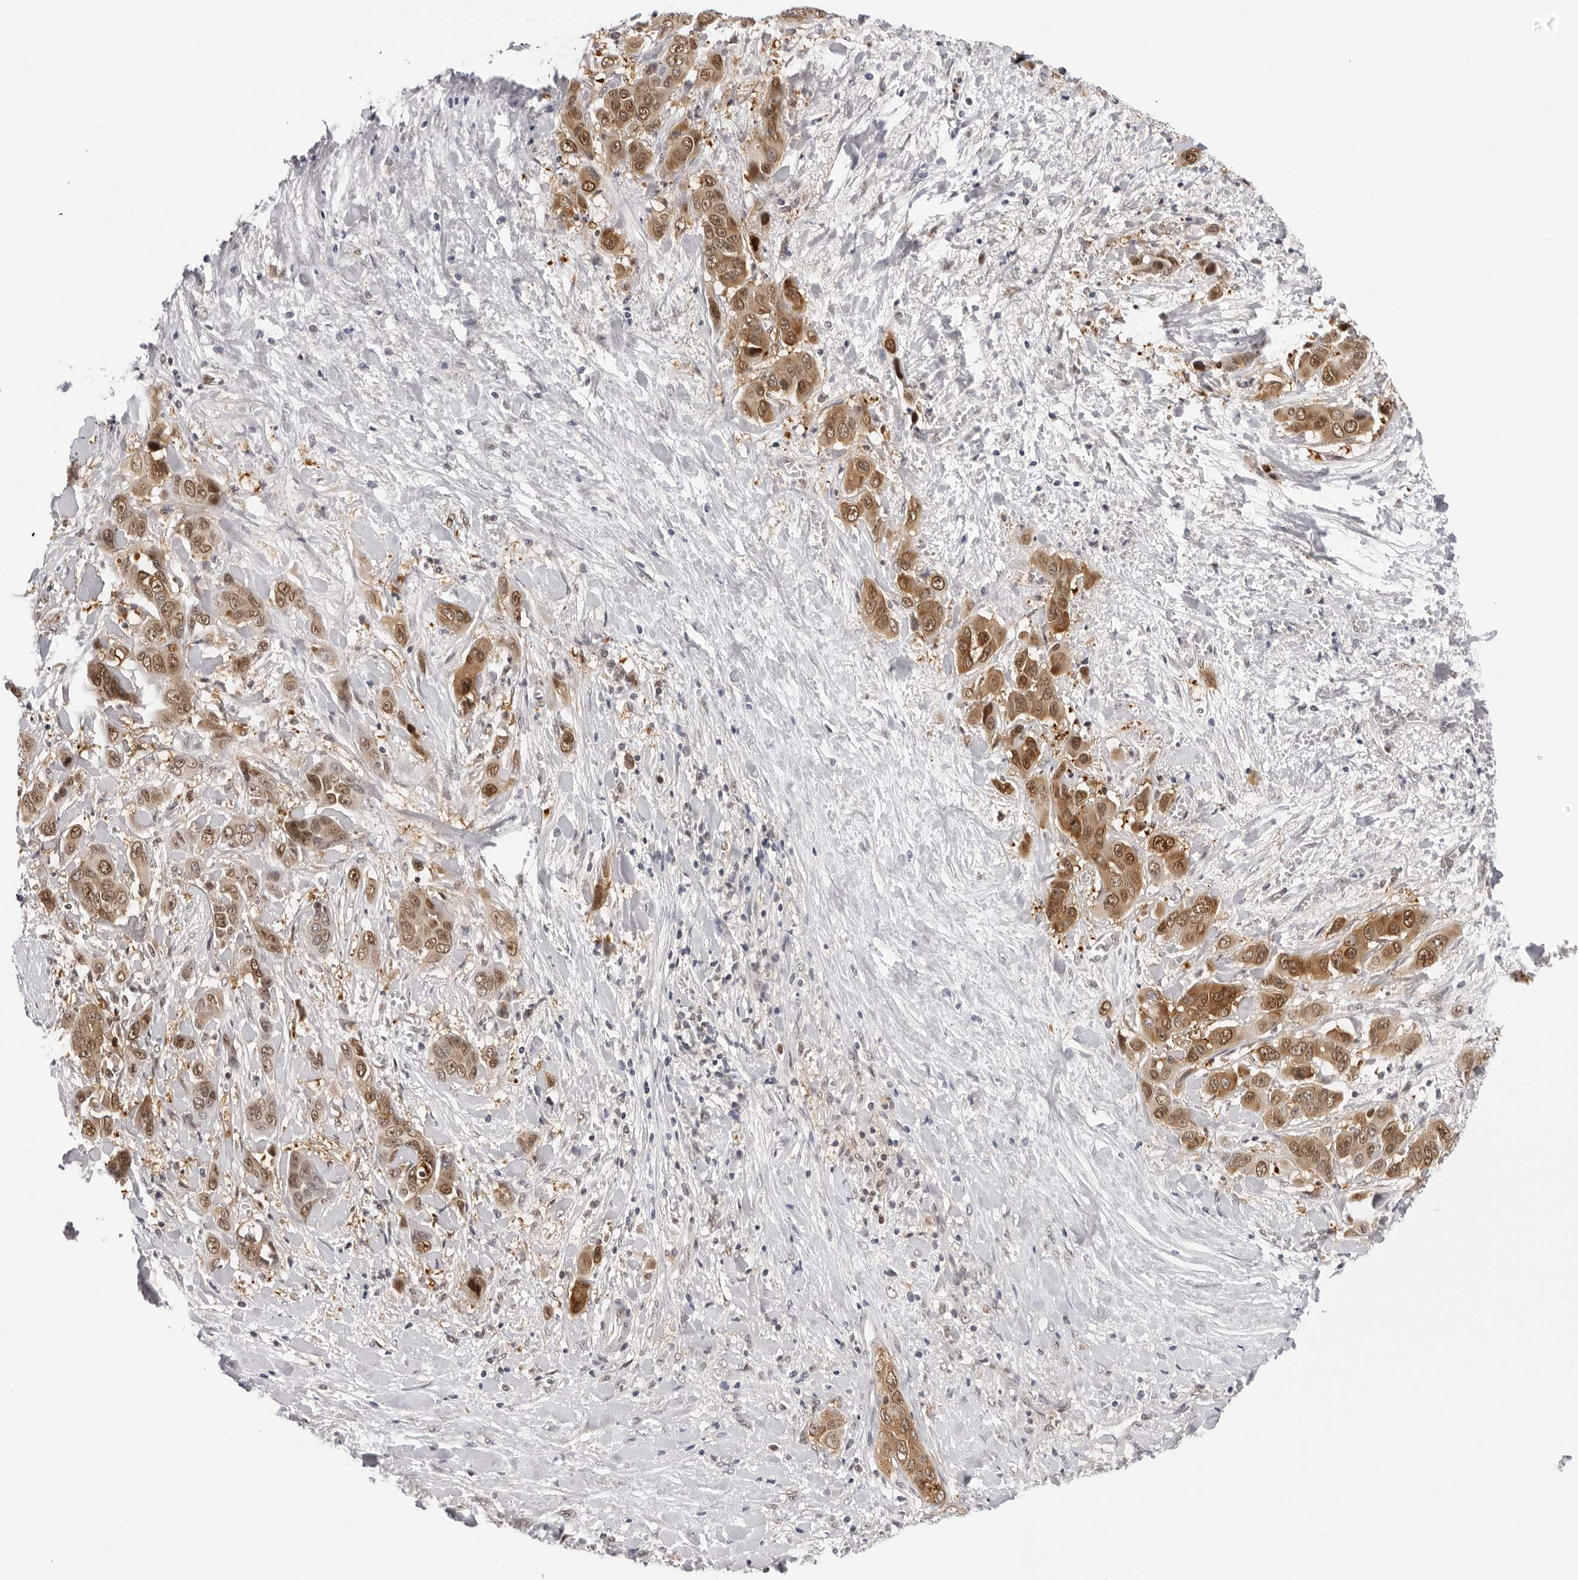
{"staining": {"intensity": "moderate", "quantity": ">75%", "location": "cytoplasmic/membranous,nuclear"}, "tissue": "liver cancer", "cell_type": "Tumor cells", "image_type": "cancer", "snomed": [{"axis": "morphology", "description": "Cholangiocarcinoma"}, {"axis": "topography", "description": "Liver"}], "caption": "Cholangiocarcinoma (liver) stained with a brown dye demonstrates moderate cytoplasmic/membranous and nuclear positive positivity in approximately >75% of tumor cells.", "gene": "WDR77", "patient": {"sex": "female", "age": 52}}